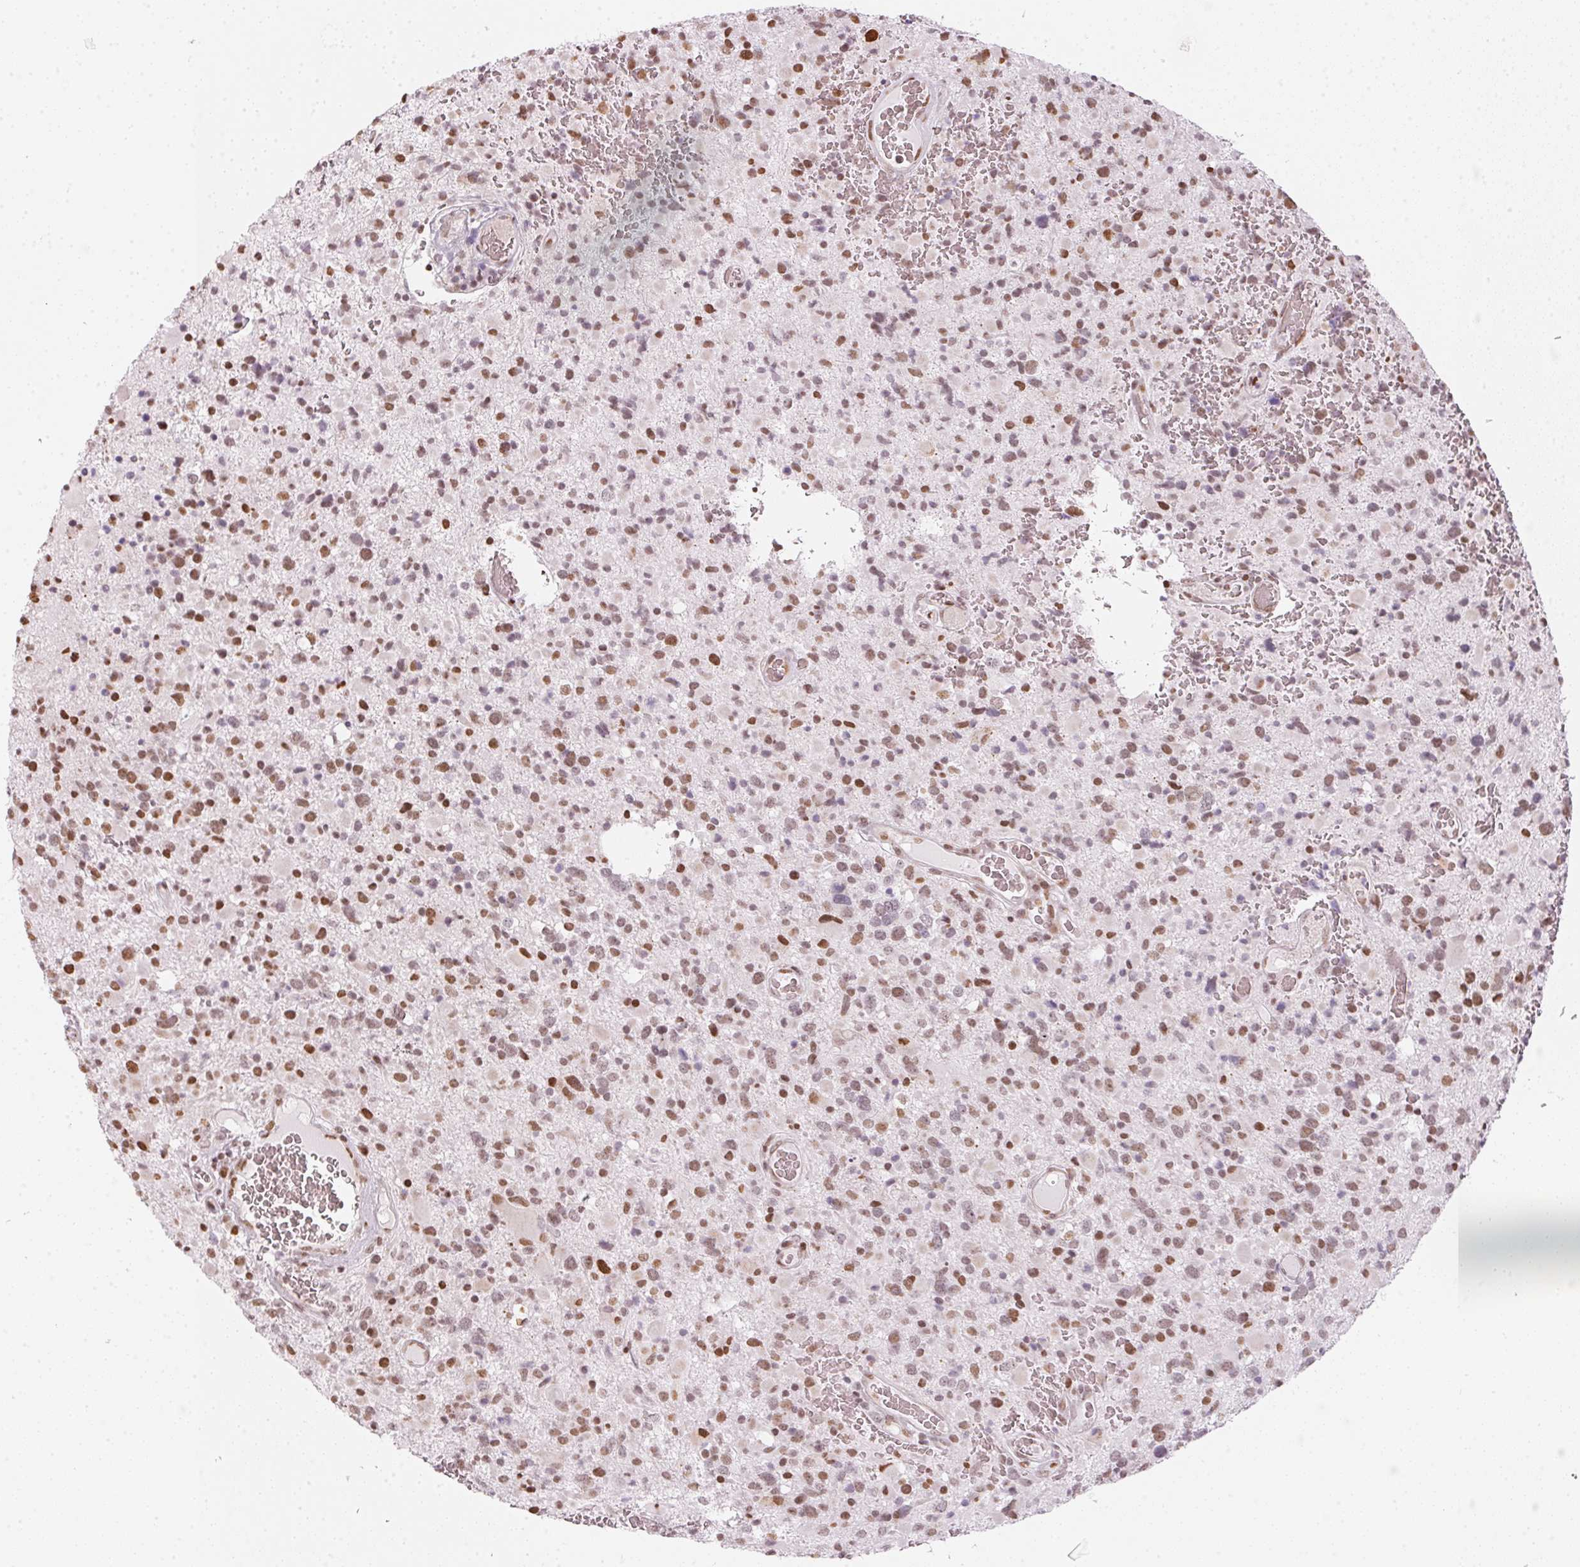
{"staining": {"intensity": "moderate", "quantity": ">75%", "location": "nuclear"}, "tissue": "glioma", "cell_type": "Tumor cells", "image_type": "cancer", "snomed": [{"axis": "morphology", "description": "Glioma, malignant, High grade"}, {"axis": "topography", "description": "Brain"}], "caption": "Immunohistochemistry (IHC) of malignant glioma (high-grade) demonstrates medium levels of moderate nuclear staining in approximately >75% of tumor cells. (IHC, brightfield microscopy, high magnification).", "gene": "KAT6A", "patient": {"sex": "female", "age": 40}}